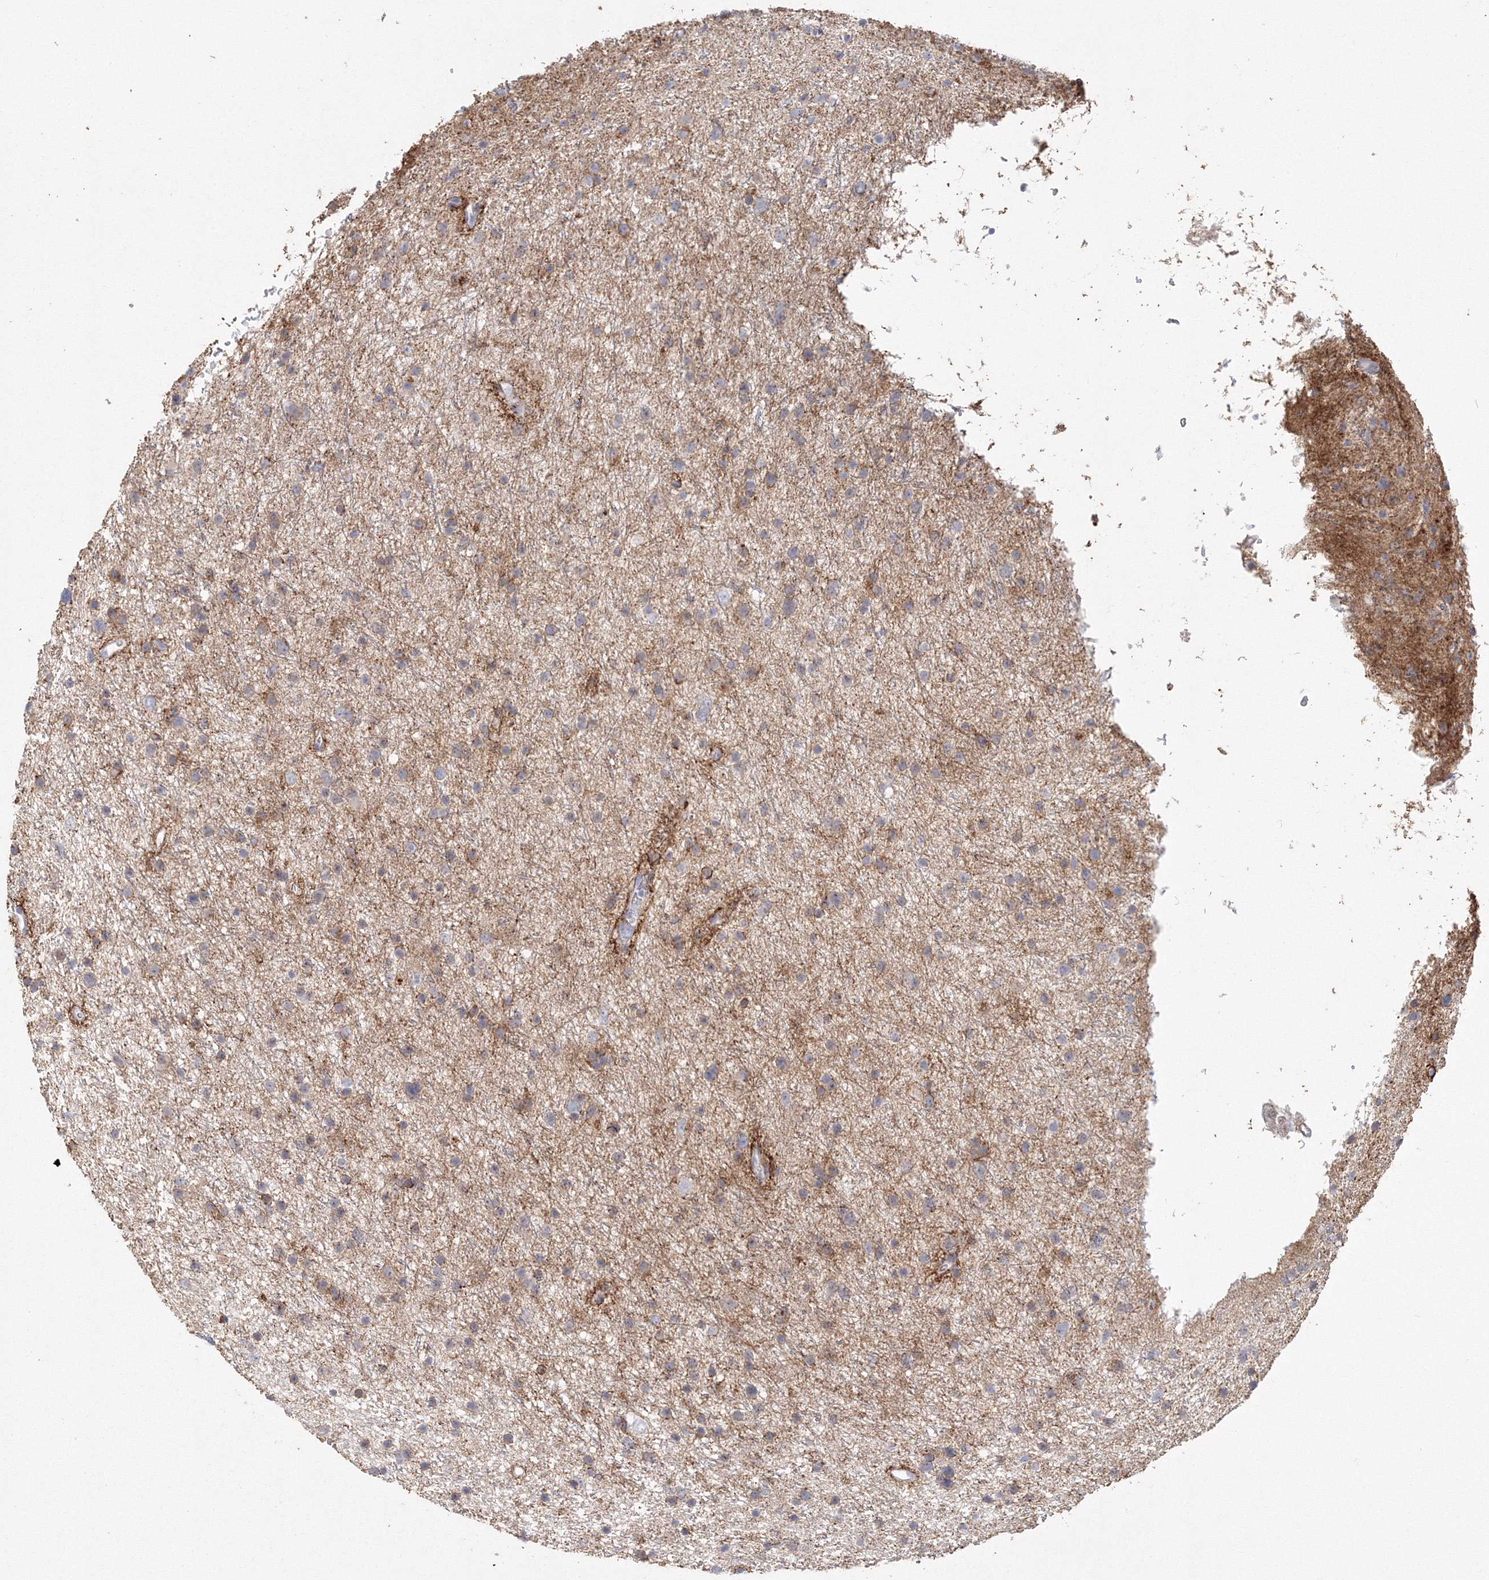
{"staining": {"intensity": "weak", "quantity": "25%-75%", "location": "cytoplasmic/membranous"}, "tissue": "glioma", "cell_type": "Tumor cells", "image_type": "cancer", "snomed": [{"axis": "morphology", "description": "Glioma, malignant, Low grade"}, {"axis": "topography", "description": "Cerebral cortex"}], "caption": "IHC histopathology image of neoplastic tissue: human low-grade glioma (malignant) stained using immunohistochemistry reveals low levels of weak protein expression localized specifically in the cytoplasmic/membranous of tumor cells, appearing as a cytoplasmic/membranous brown color.", "gene": "TACC2", "patient": {"sex": "female", "age": 39}}